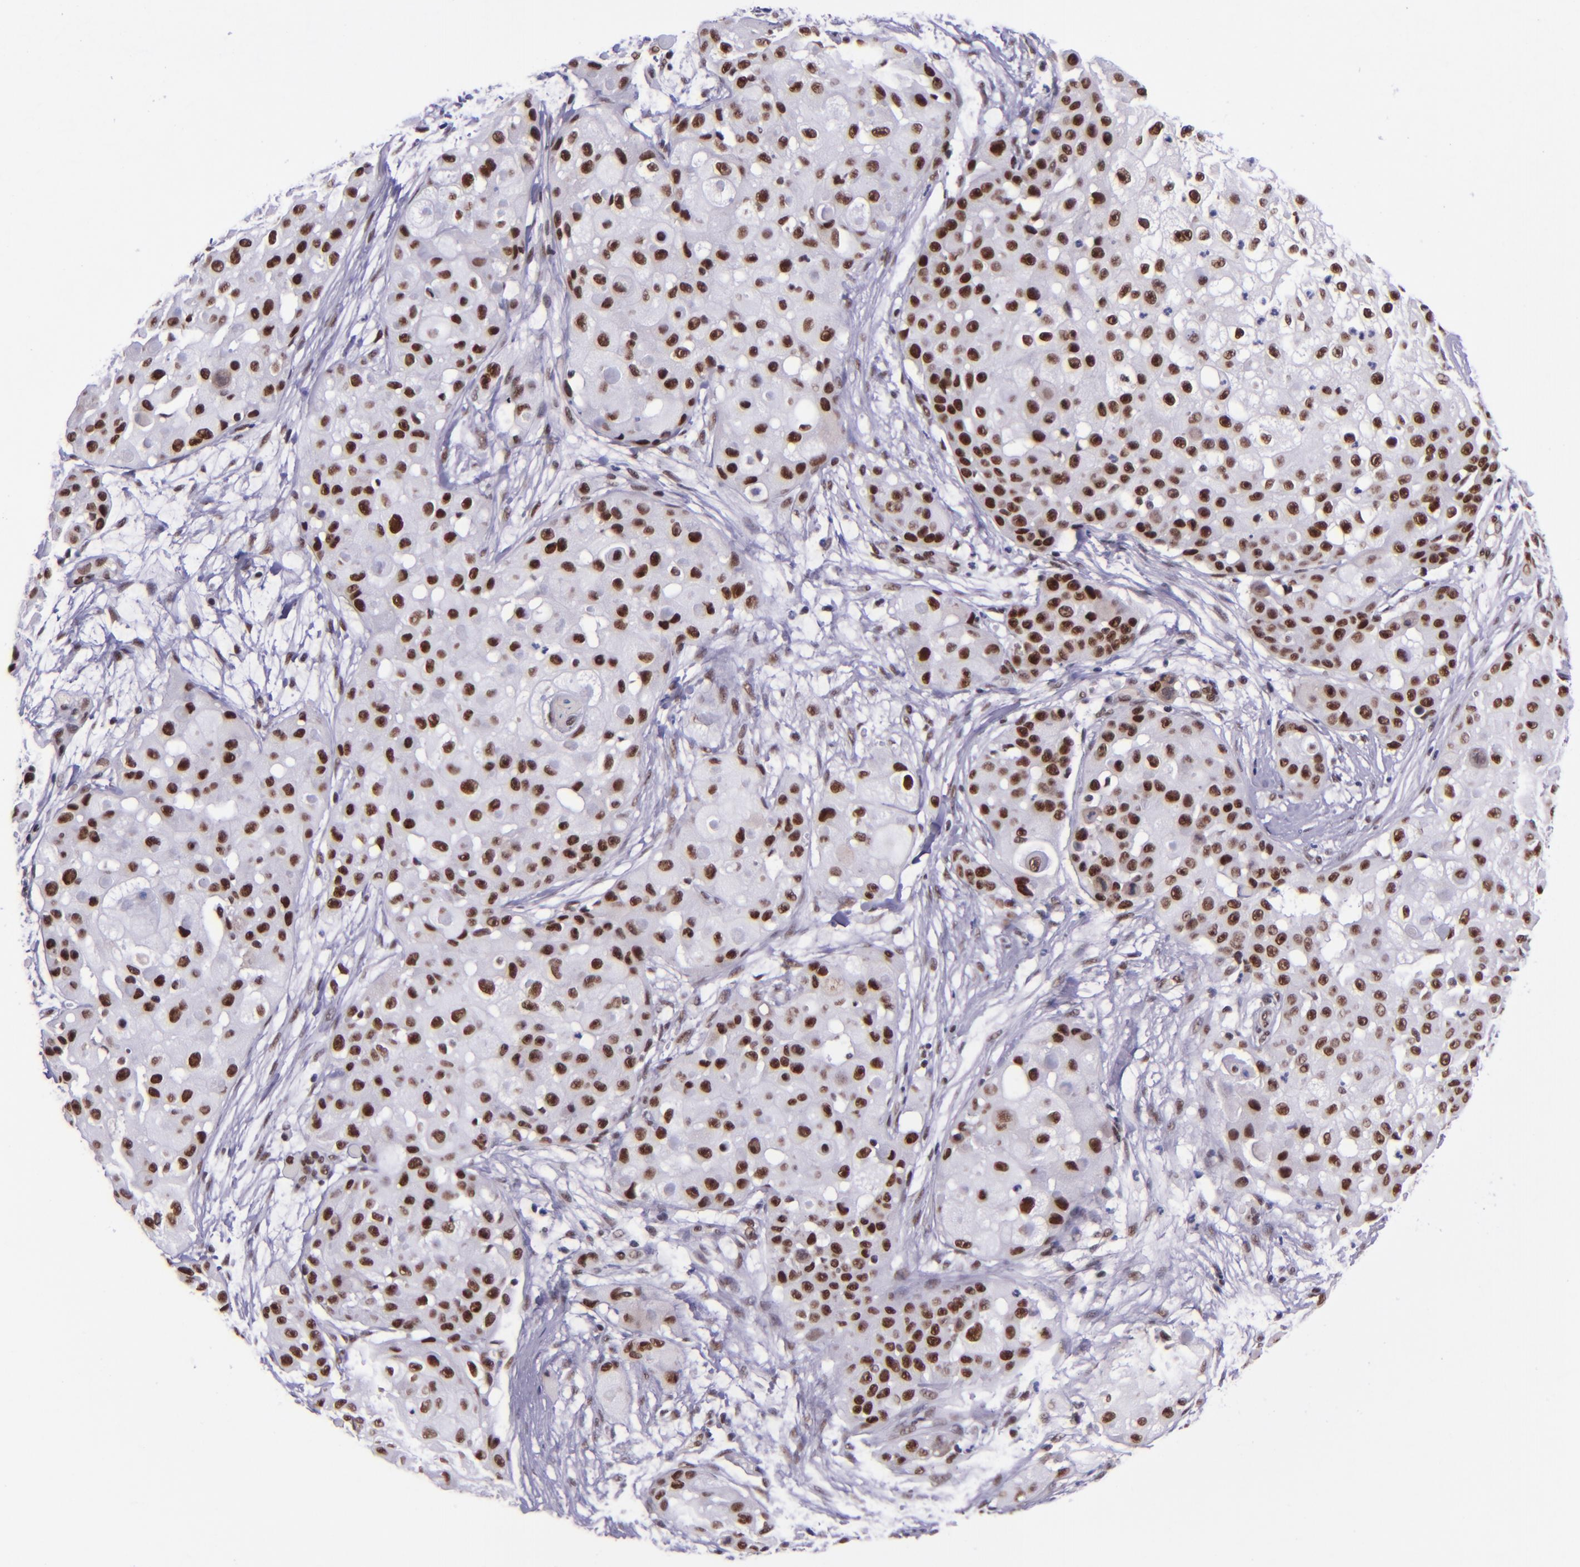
{"staining": {"intensity": "strong", "quantity": ">75%", "location": "nuclear"}, "tissue": "skin cancer", "cell_type": "Tumor cells", "image_type": "cancer", "snomed": [{"axis": "morphology", "description": "Squamous cell carcinoma, NOS"}, {"axis": "topography", "description": "Skin"}], "caption": "An immunohistochemistry photomicrograph of tumor tissue is shown. Protein staining in brown labels strong nuclear positivity in skin cancer within tumor cells.", "gene": "GPKOW", "patient": {"sex": "female", "age": 57}}